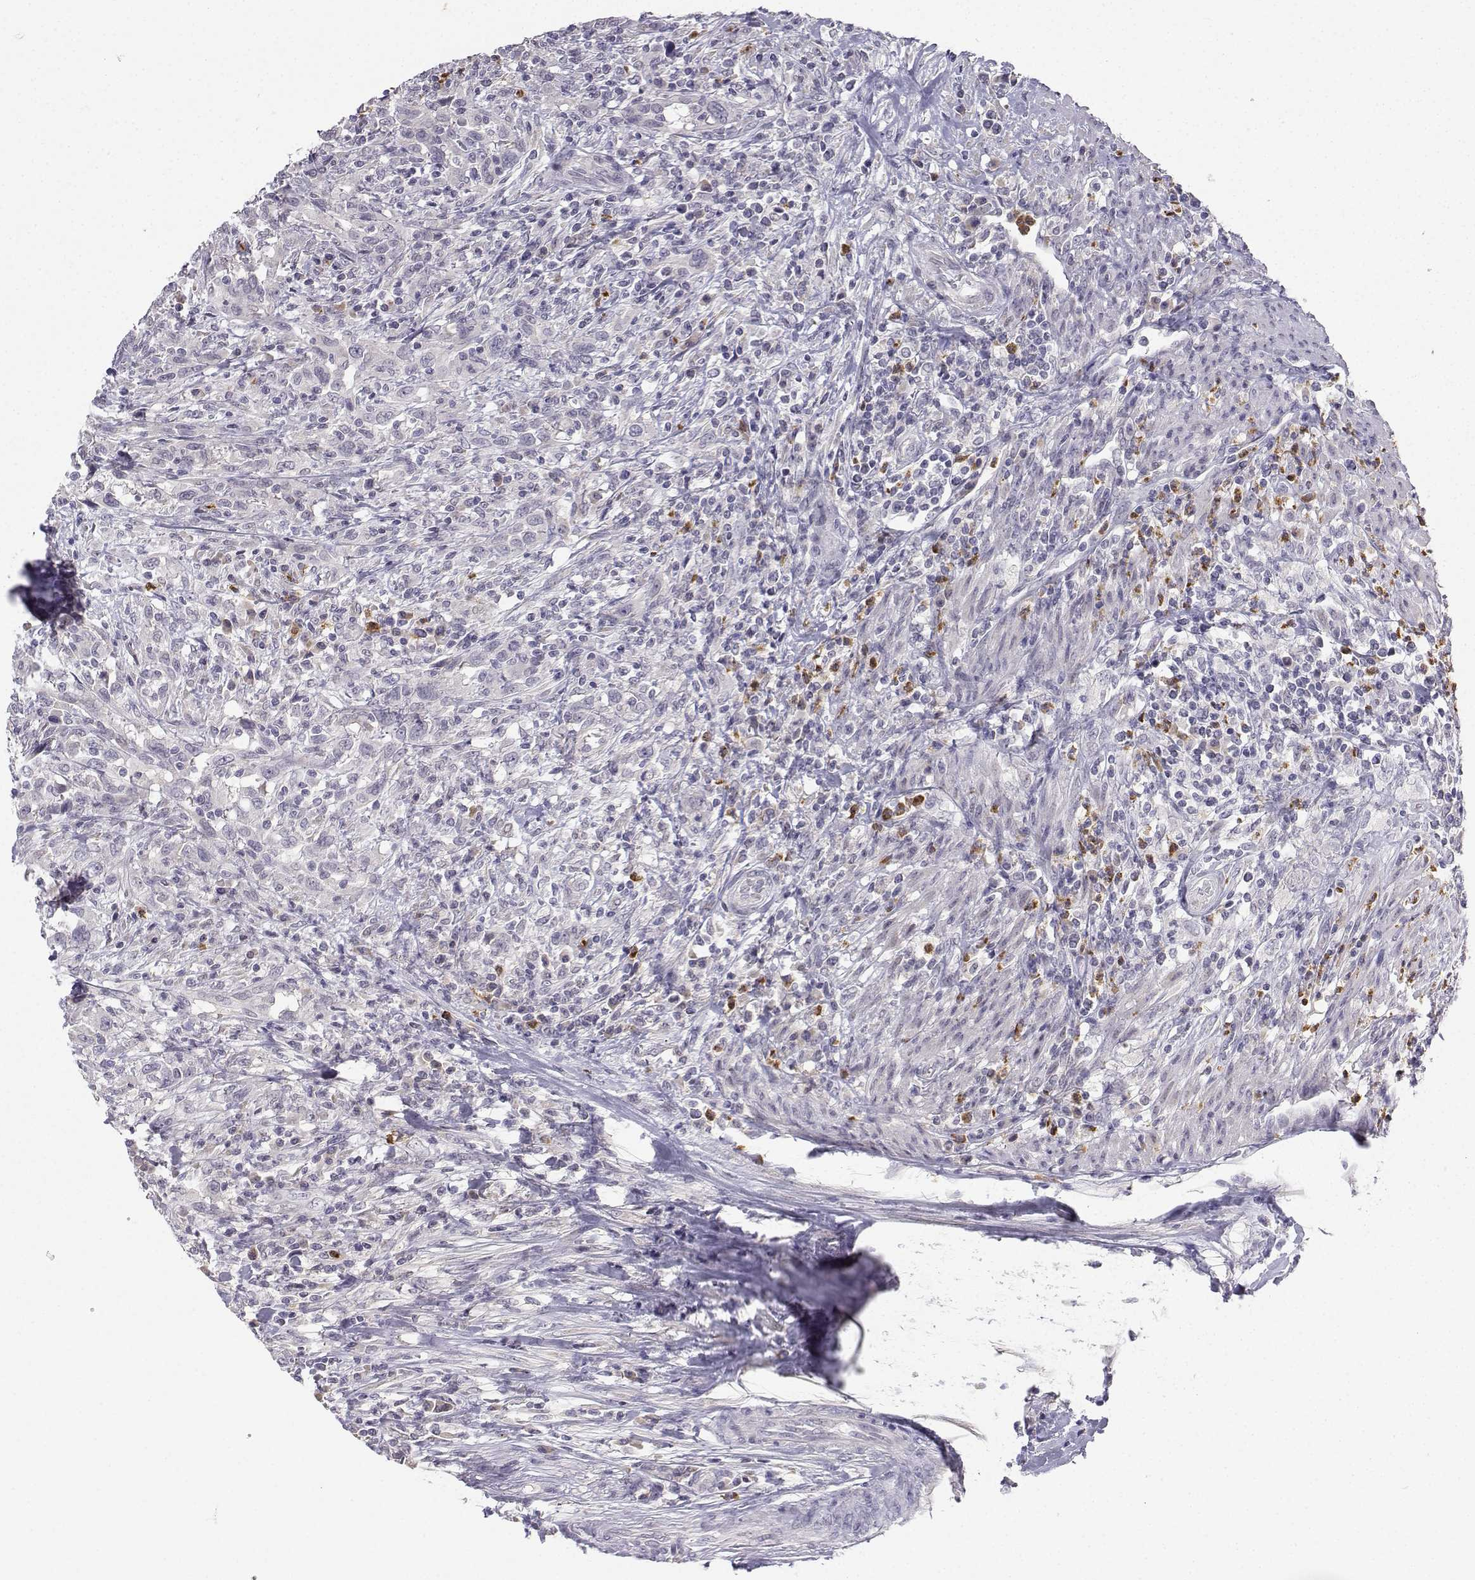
{"staining": {"intensity": "negative", "quantity": "none", "location": "none"}, "tissue": "urothelial cancer", "cell_type": "Tumor cells", "image_type": "cancer", "snomed": [{"axis": "morphology", "description": "Urothelial carcinoma, NOS"}, {"axis": "morphology", "description": "Urothelial carcinoma, High grade"}, {"axis": "topography", "description": "Urinary bladder"}], "caption": "Image shows no protein staining in tumor cells of high-grade urothelial carcinoma tissue.", "gene": "CALY", "patient": {"sex": "female", "age": 64}}